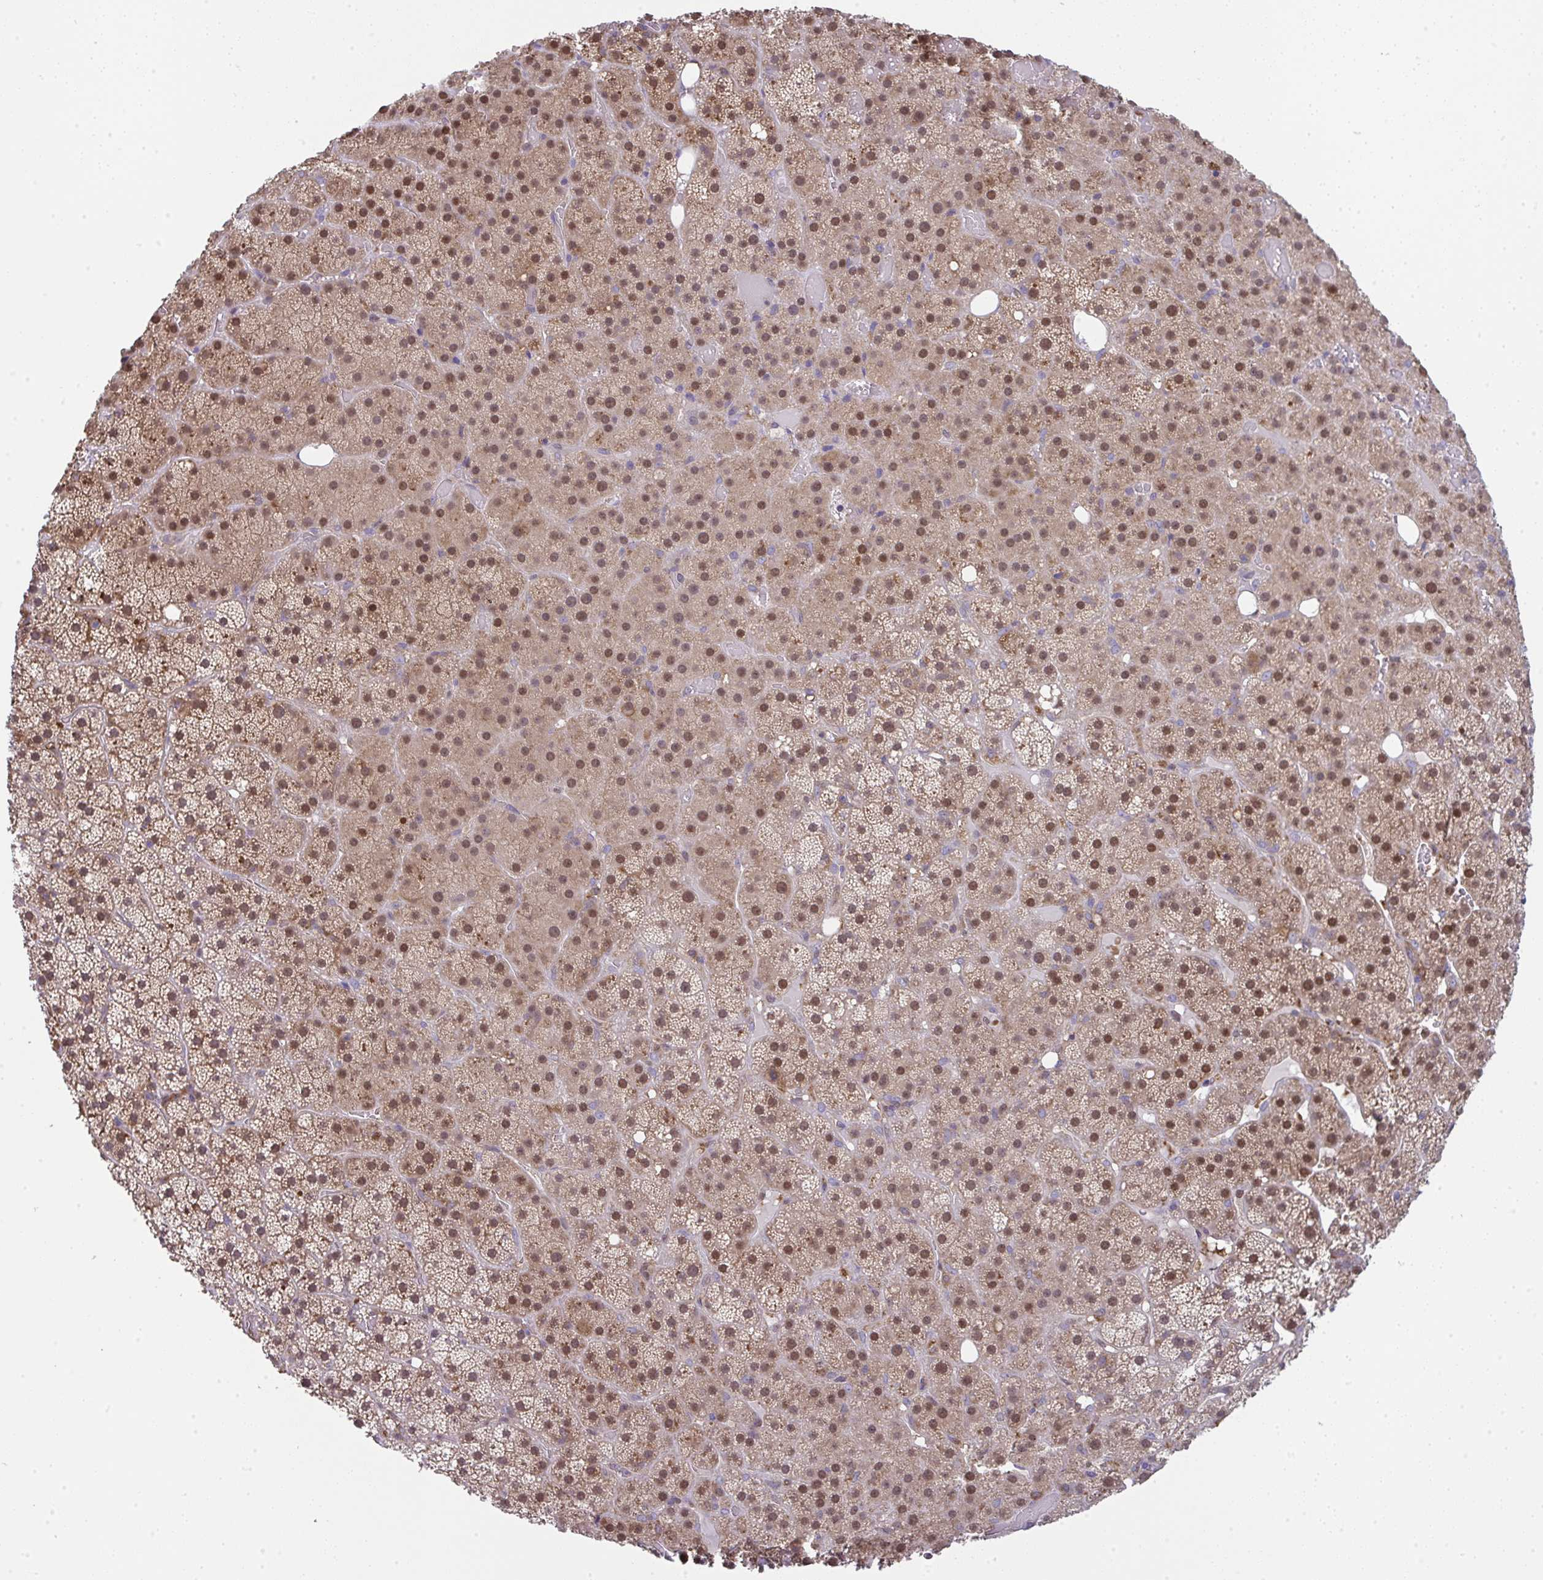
{"staining": {"intensity": "moderate", "quantity": ">75%", "location": "cytoplasmic/membranous,nuclear"}, "tissue": "adrenal gland", "cell_type": "Glandular cells", "image_type": "normal", "snomed": [{"axis": "morphology", "description": "Normal tissue, NOS"}, {"axis": "topography", "description": "Adrenal gland"}], "caption": "Protein staining of benign adrenal gland demonstrates moderate cytoplasmic/membranous,nuclear positivity in approximately >75% of glandular cells.", "gene": "ALDH16A1", "patient": {"sex": "male", "age": 53}}